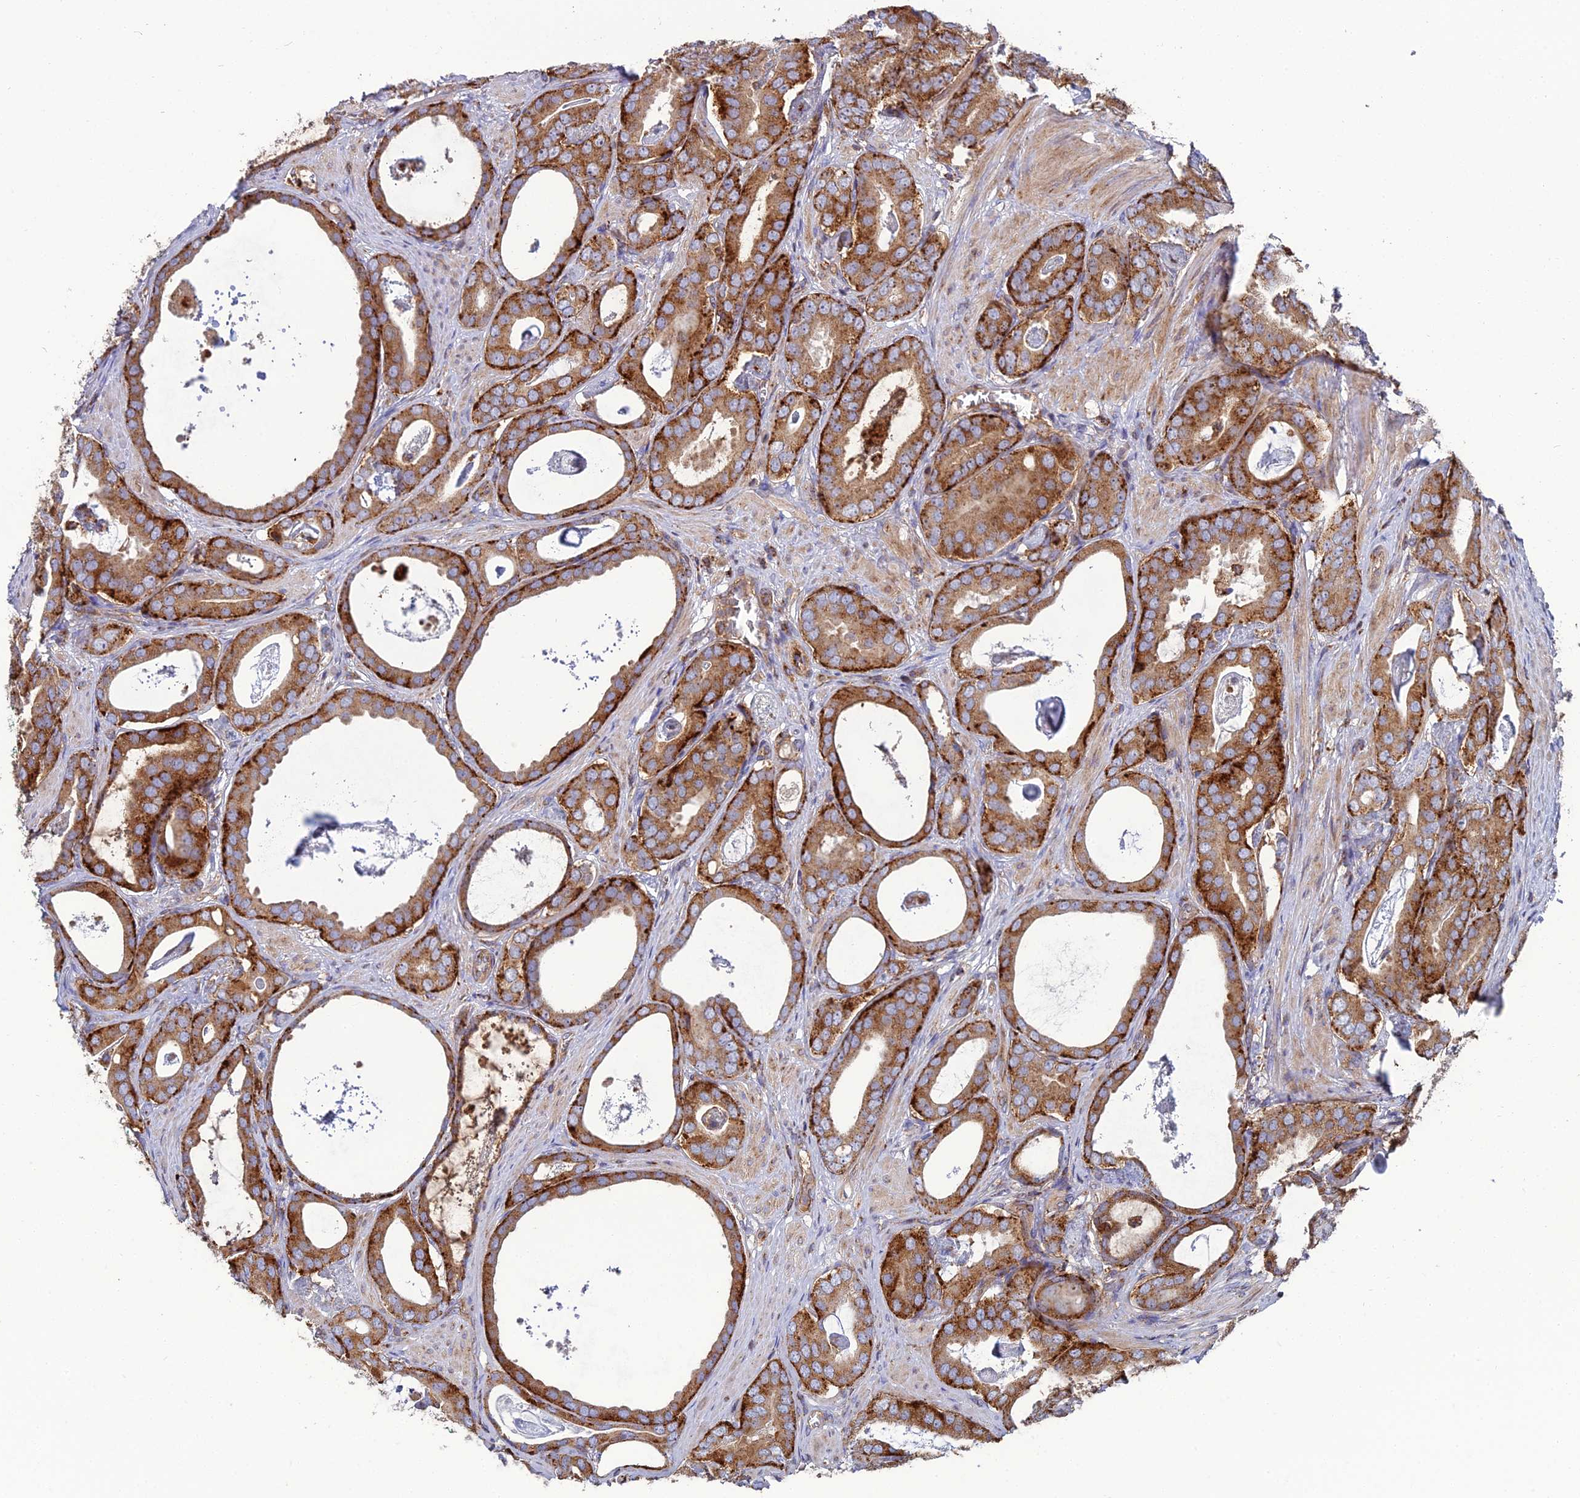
{"staining": {"intensity": "strong", "quantity": ">75%", "location": "cytoplasmic/membranous"}, "tissue": "prostate cancer", "cell_type": "Tumor cells", "image_type": "cancer", "snomed": [{"axis": "morphology", "description": "Adenocarcinoma, Low grade"}, {"axis": "topography", "description": "Prostate"}], "caption": "Protein staining reveals strong cytoplasmic/membranous staining in about >75% of tumor cells in adenocarcinoma (low-grade) (prostate).", "gene": "LNPEP", "patient": {"sex": "male", "age": 71}}